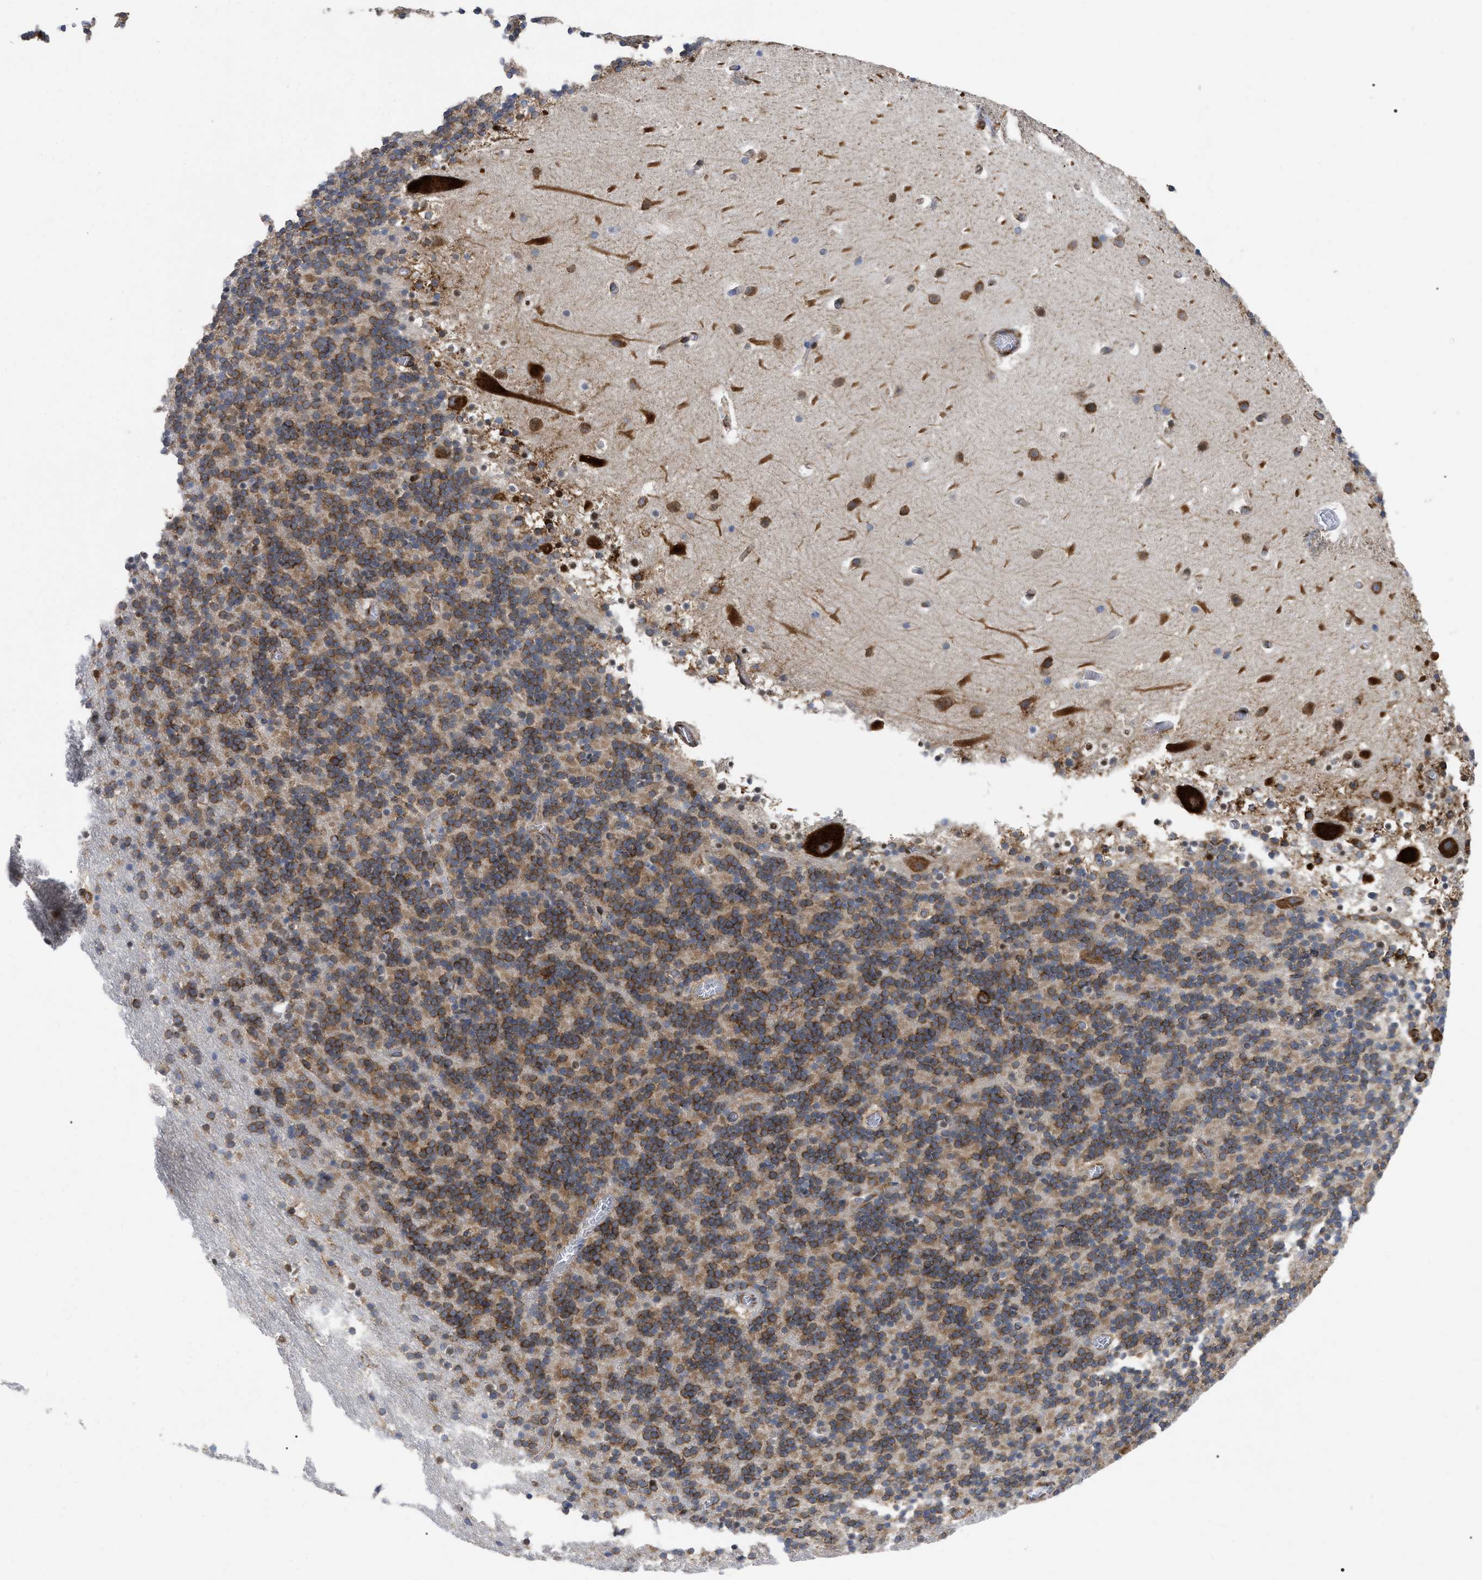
{"staining": {"intensity": "moderate", "quantity": "25%-75%", "location": "cytoplasmic/membranous"}, "tissue": "cerebellum", "cell_type": "Cells in granular layer", "image_type": "normal", "snomed": [{"axis": "morphology", "description": "Normal tissue, NOS"}, {"axis": "topography", "description": "Cerebellum"}], "caption": "Cells in granular layer demonstrate medium levels of moderate cytoplasmic/membranous positivity in about 25%-75% of cells in unremarkable cerebellum. Nuclei are stained in blue.", "gene": "FAM120A", "patient": {"sex": "male", "age": 45}}